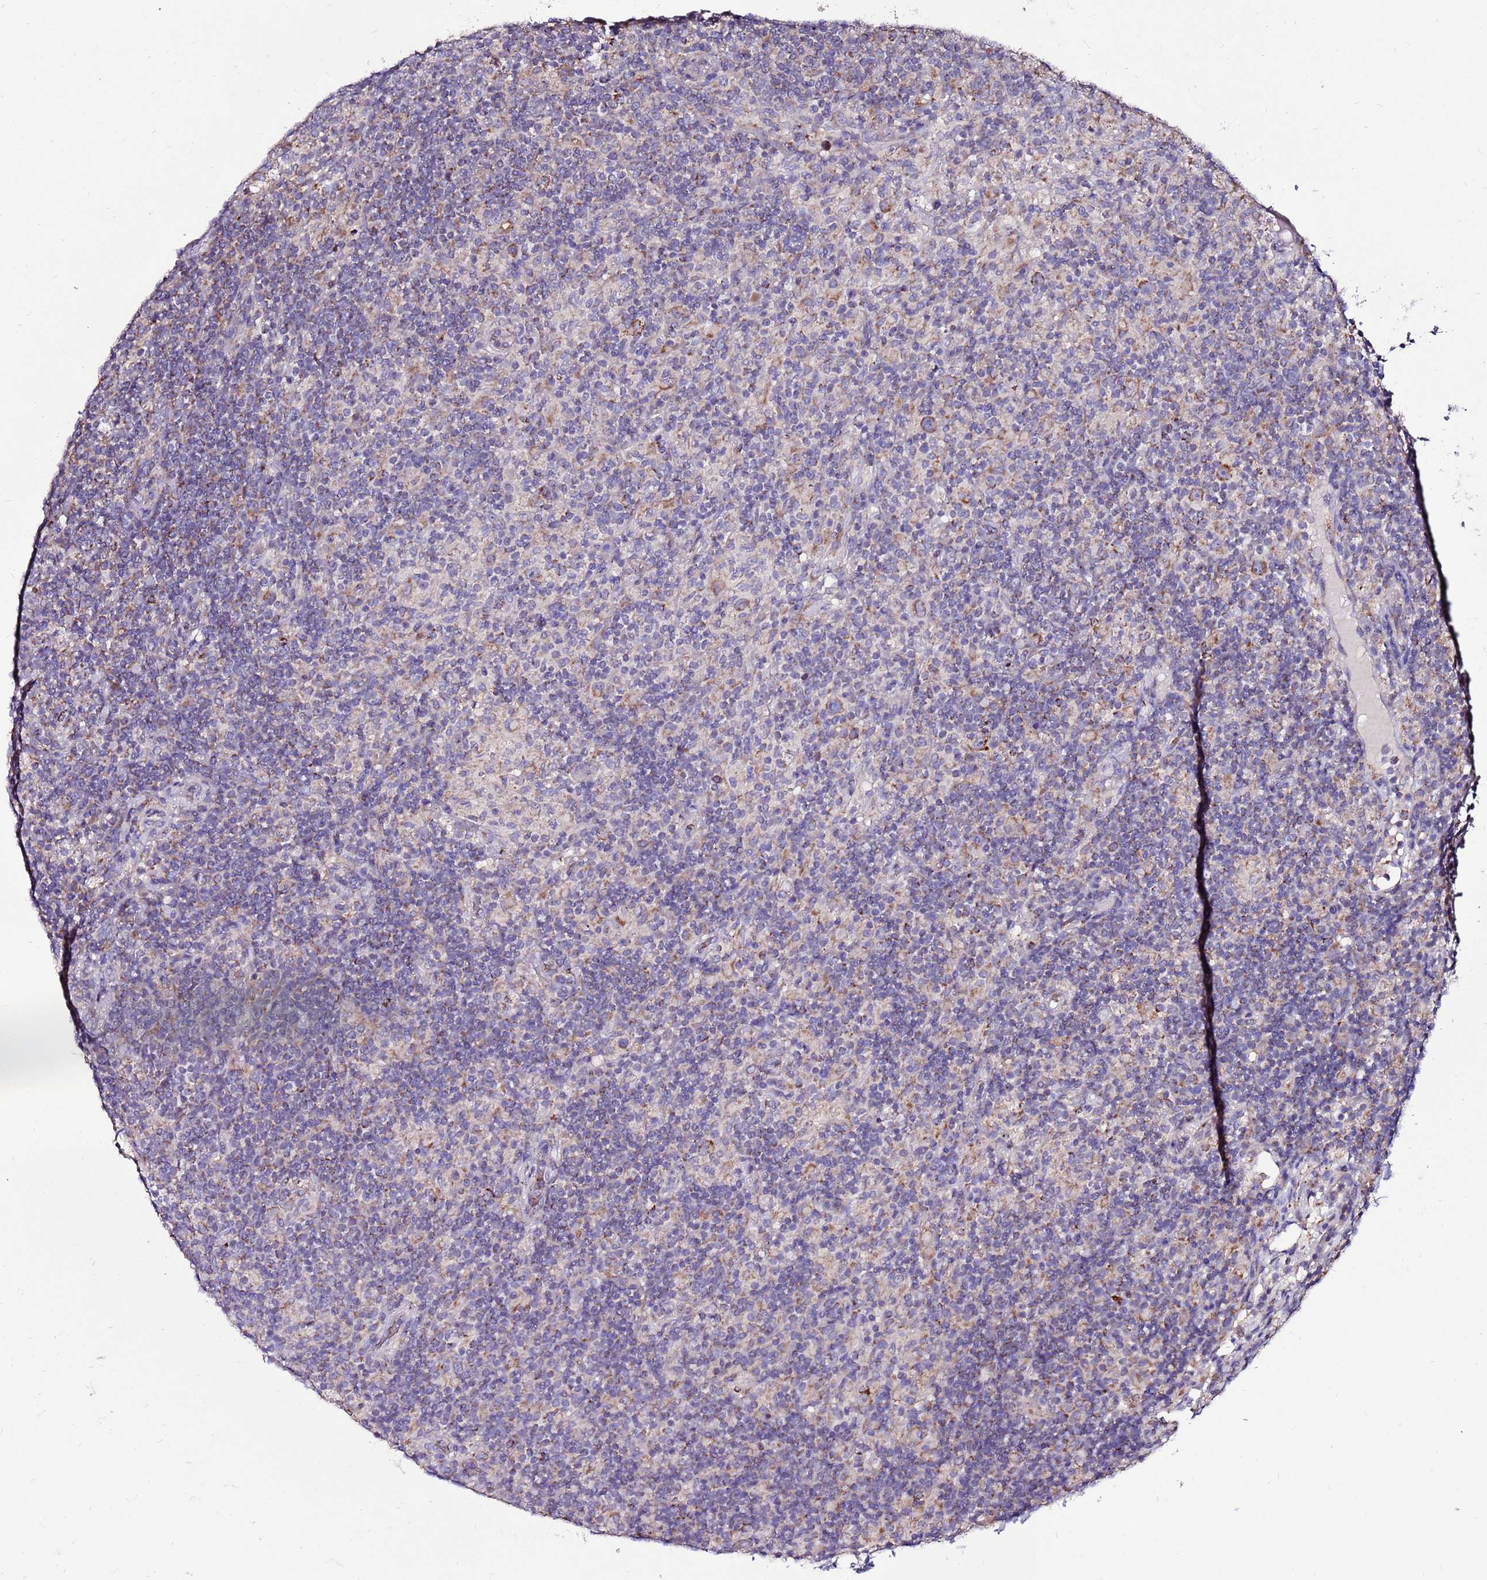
{"staining": {"intensity": "moderate", "quantity": "25%-75%", "location": "cytoplasmic/membranous"}, "tissue": "lymphoma", "cell_type": "Tumor cells", "image_type": "cancer", "snomed": [{"axis": "morphology", "description": "Hodgkin's disease, NOS"}, {"axis": "topography", "description": "Lymph node"}], "caption": "An IHC photomicrograph of neoplastic tissue is shown. Protein staining in brown shows moderate cytoplasmic/membranous positivity in Hodgkin's disease within tumor cells.", "gene": "SPSB3", "patient": {"sex": "male", "age": 70}}